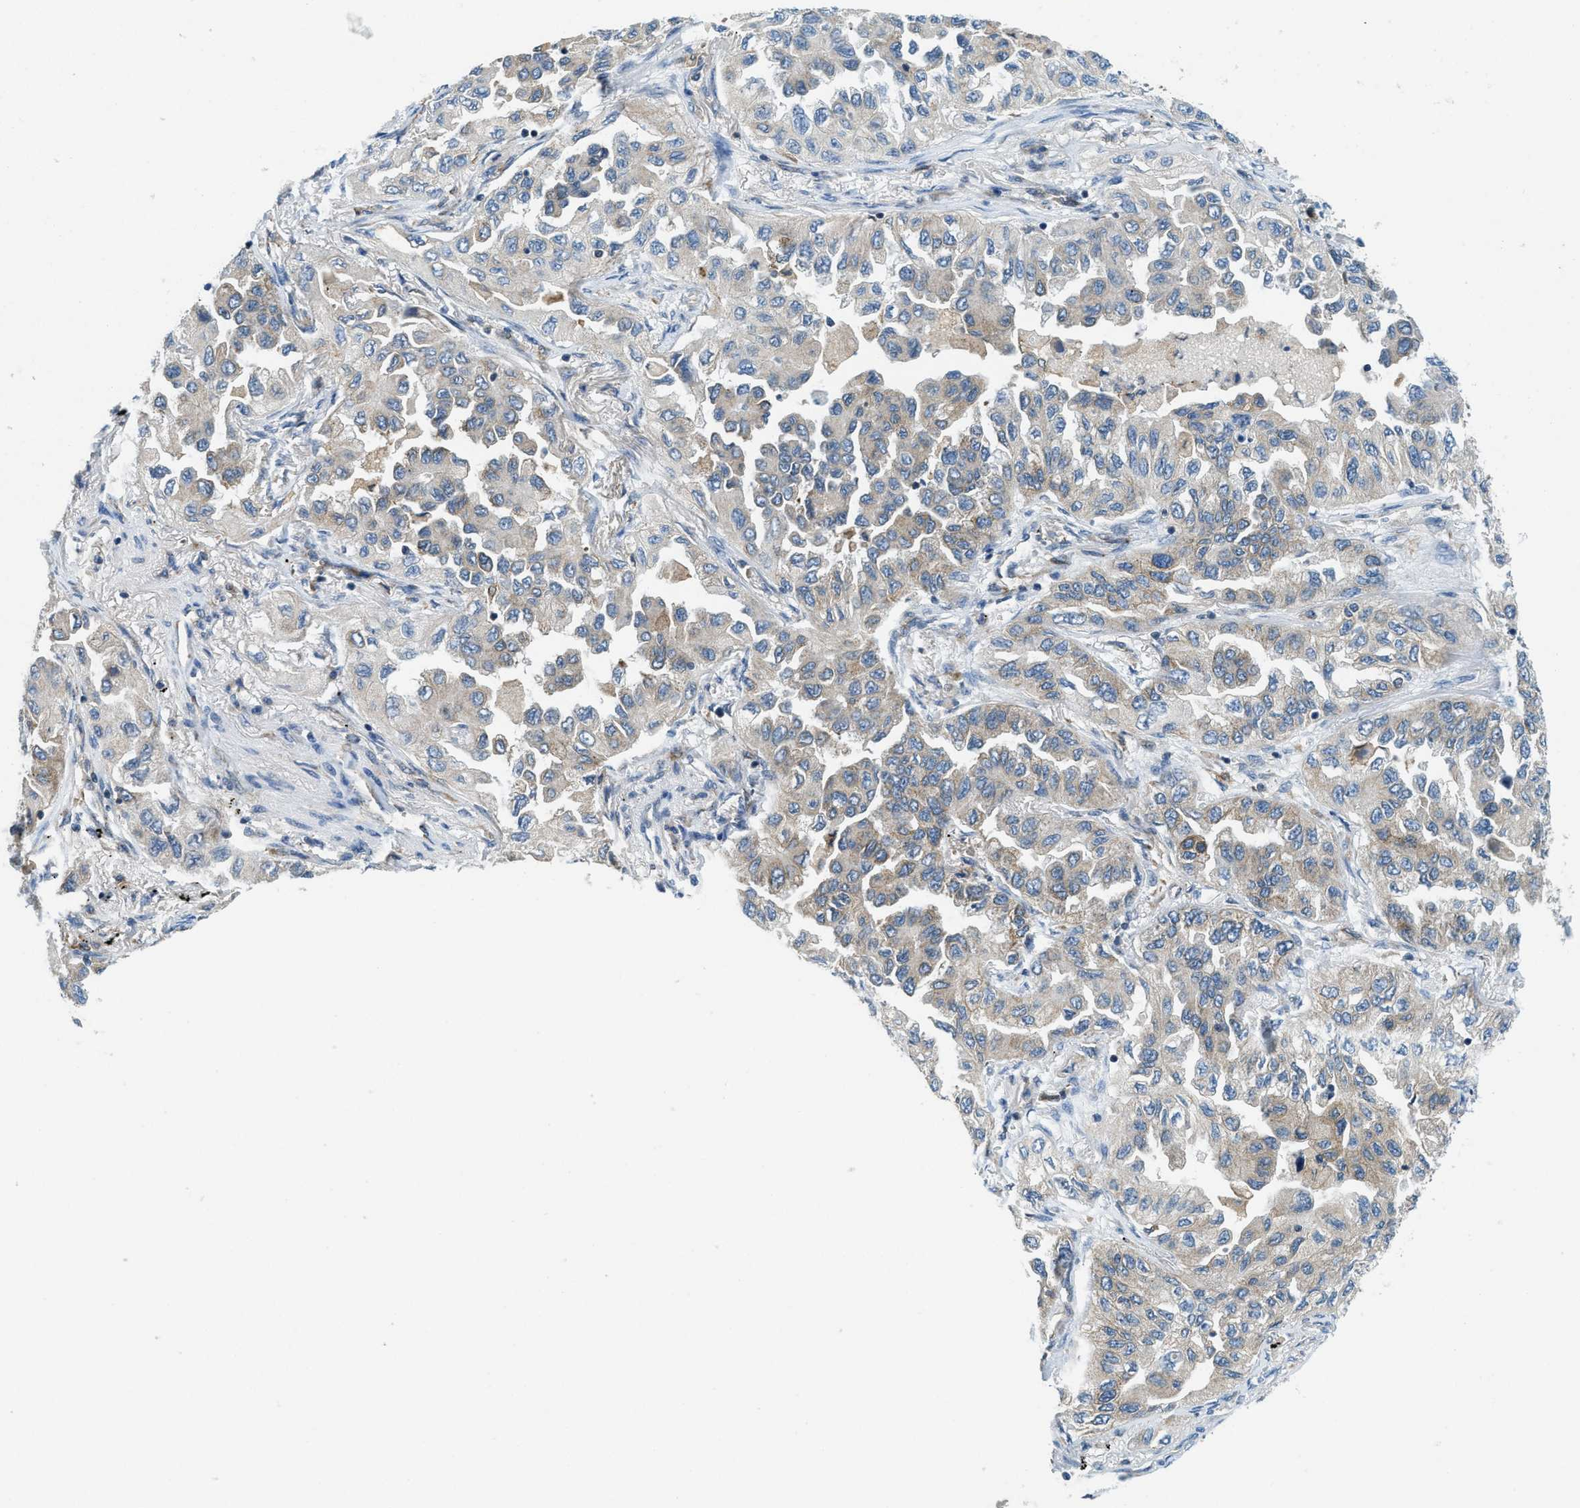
{"staining": {"intensity": "weak", "quantity": ">75%", "location": "cytoplasmic/membranous"}, "tissue": "lung cancer", "cell_type": "Tumor cells", "image_type": "cancer", "snomed": [{"axis": "morphology", "description": "Adenocarcinoma, NOS"}, {"axis": "topography", "description": "Lung"}], "caption": "IHC histopathology image of neoplastic tissue: lung adenocarcinoma stained using immunohistochemistry exhibits low levels of weak protein expression localized specifically in the cytoplasmic/membranous of tumor cells, appearing as a cytoplasmic/membranous brown color.", "gene": "BCAP31", "patient": {"sex": "female", "age": 65}}